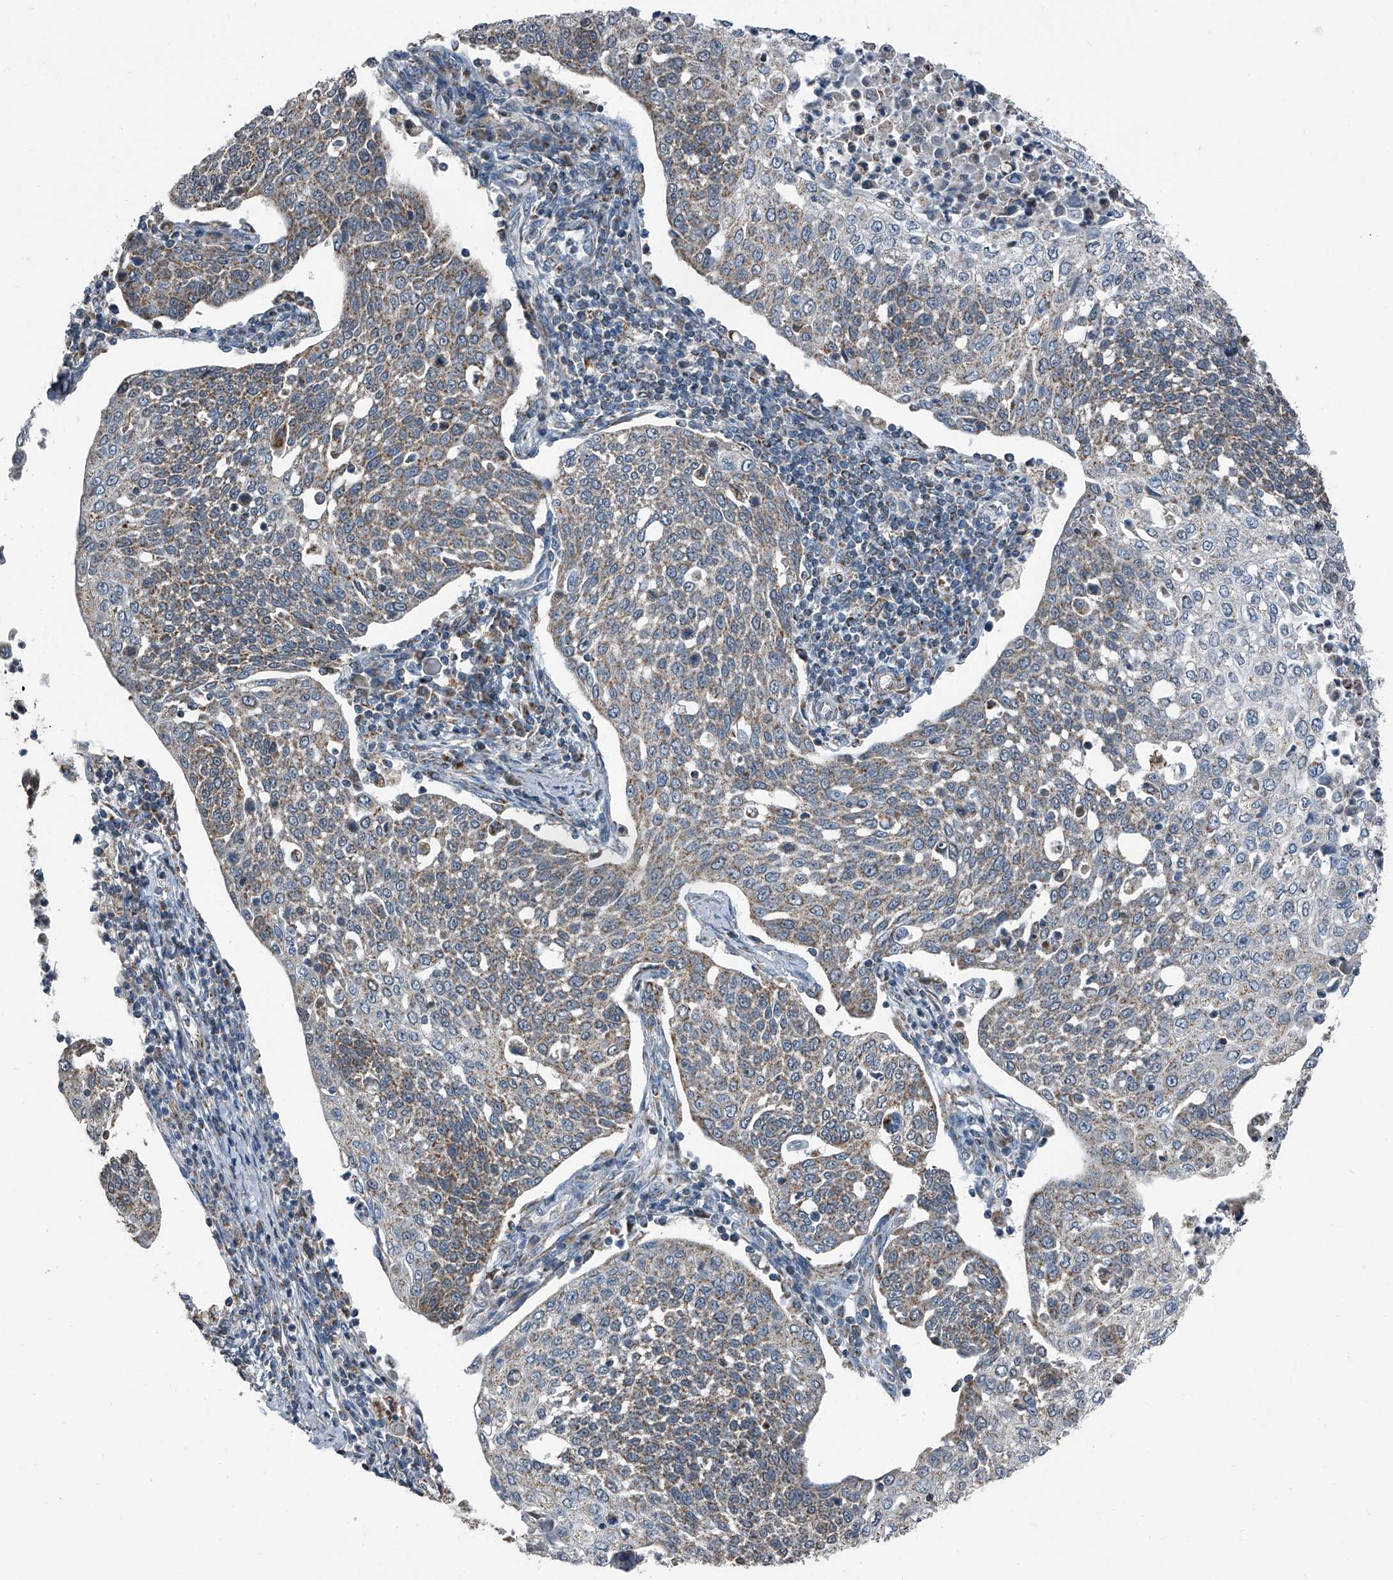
{"staining": {"intensity": "weak", "quantity": ">75%", "location": "cytoplasmic/membranous"}, "tissue": "cervical cancer", "cell_type": "Tumor cells", "image_type": "cancer", "snomed": [{"axis": "morphology", "description": "Squamous cell carcinoma, NOS"}, {"axis": "topography", "description": "Cervix"}], "caption": "Cervical cancer stained for a protein demonstrates weak cytoplasmic/membranous positivity in tumor cells. (DAB (3,3'-diaminobenzidine) IHC with brightfield microscopy, high magnification).", "gene": "CHRNA7", "patient": {"sex": "female", "age": 34}}